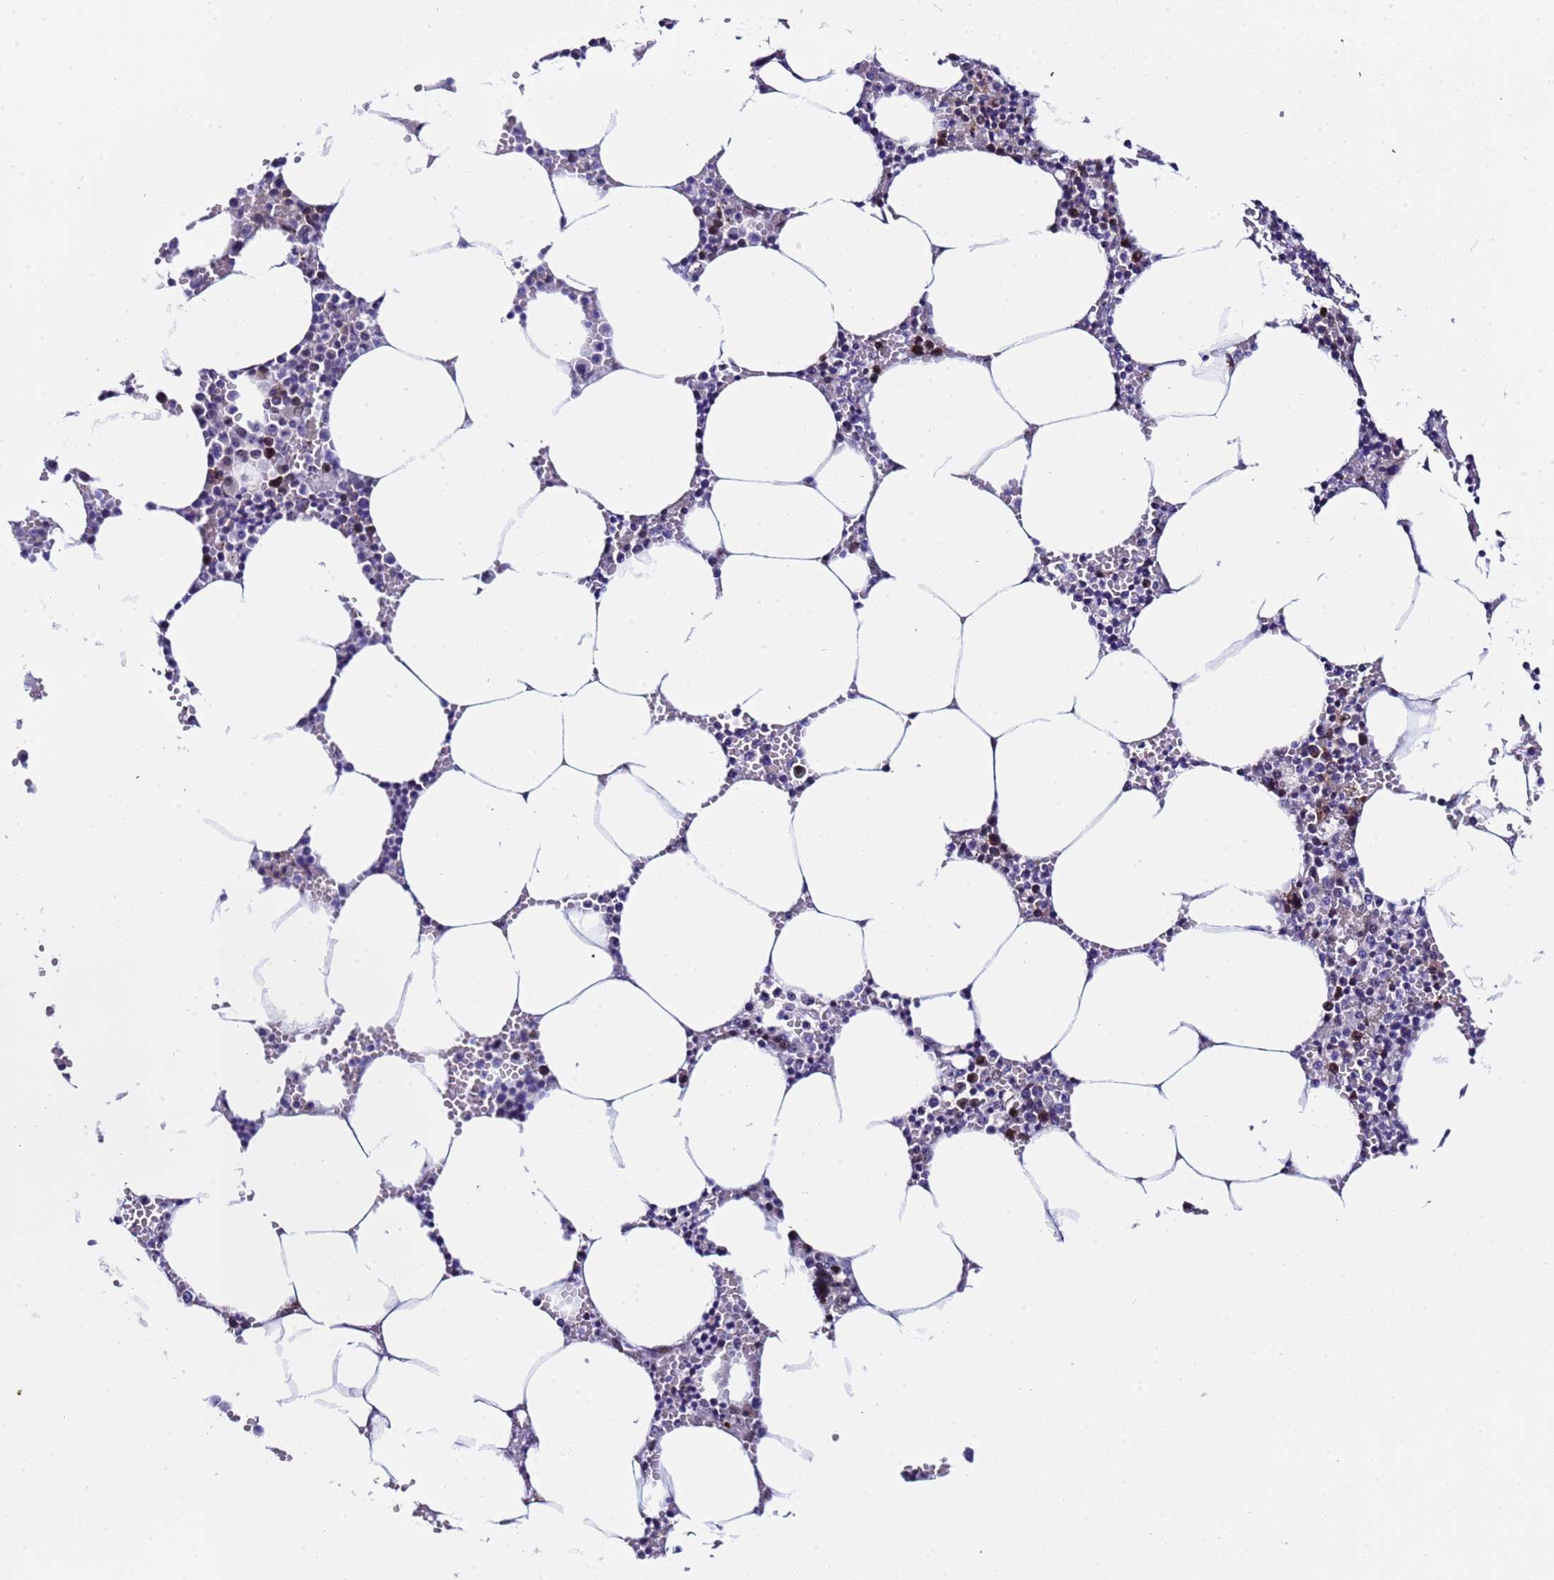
{"staining": {"intensity": "moderate", "quantity": "<25%", "location": "cytoplasmic/membranous,nuclear"}, "tissue": "bone marrow", "cell_type": "Hematopoietic cells", "image_type": "normal", "snomed": [{"axis": "morphology", "description": "Normal tissue, NOS"}, {"axis": "topography", "description": "Bone marrow"}], "caption": "An immunohistochemistry histopathology image of normal tissue is shown. Protein staining in brown shows moderate cytoplasmic/membranous,nuclear positivity in bone marrow within hematopoietic cells.", "gene": "POP5", "patient": {"sex": "male", "age": 70}}